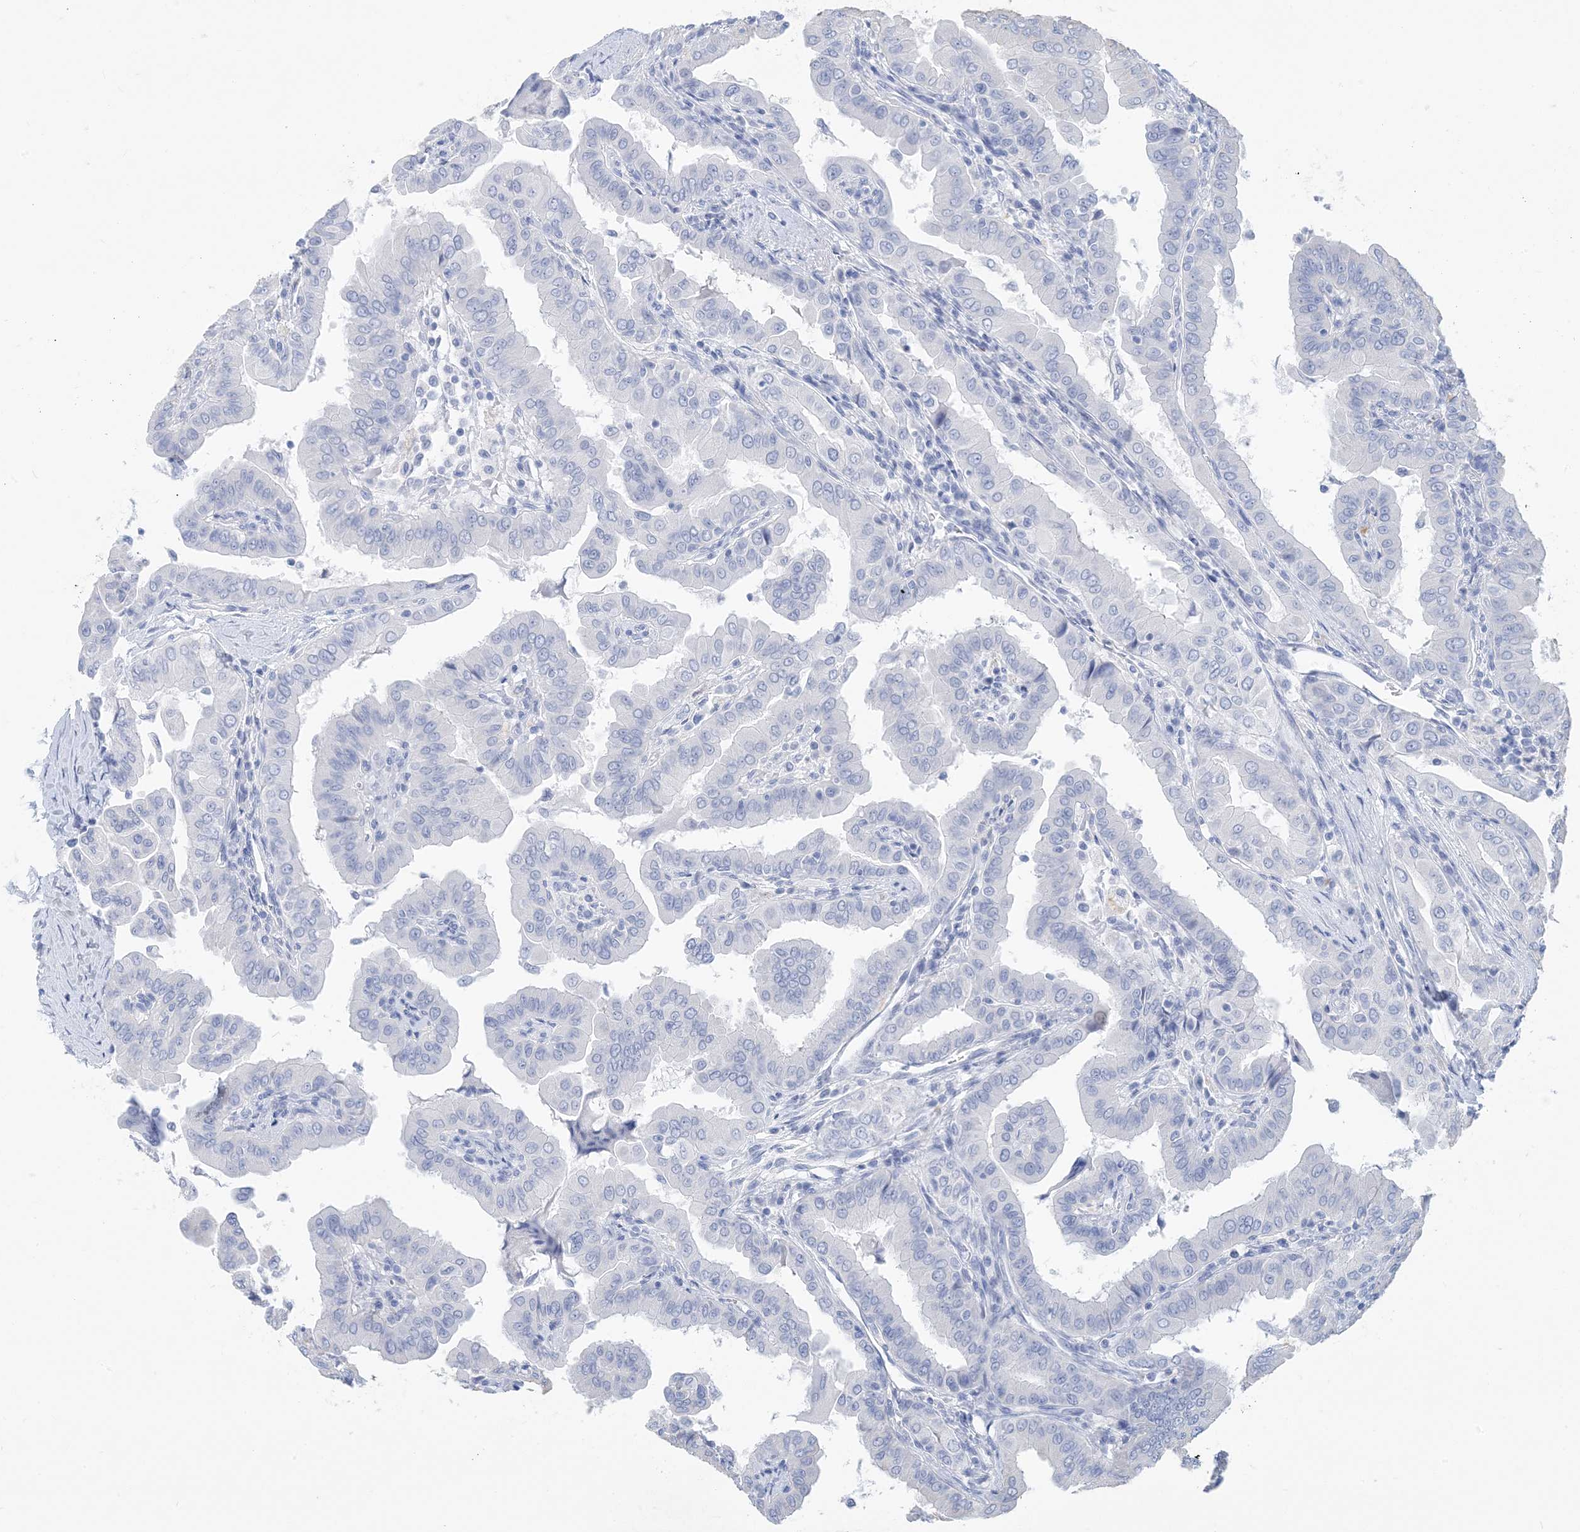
{"staining": {"intensity": "negative", "quantity": "none", "location": "none"}, "tissue": "thyroid cancer", "cell_type": "Tumor cells", "image_type": "cancer", "snomed": [{"axis": "morphology", "description": "Papillary adenocarcinoma, NOS"}, {"axis": "topography", "description": "Thyroid gland"}], "caption": "This histopathology image is of thyroid papillary adenocarcinoma stained with immunohistochemistry to label a protein in brown with the nuclei are counter-stained blue. There is no positivity in tumor cells. The staining is performed using DAB brown chromogen with nuclei counter-stained in using hematoxylin.", "gene": "SH3YL1", "patient": {"sex": "male", "age": 33}}